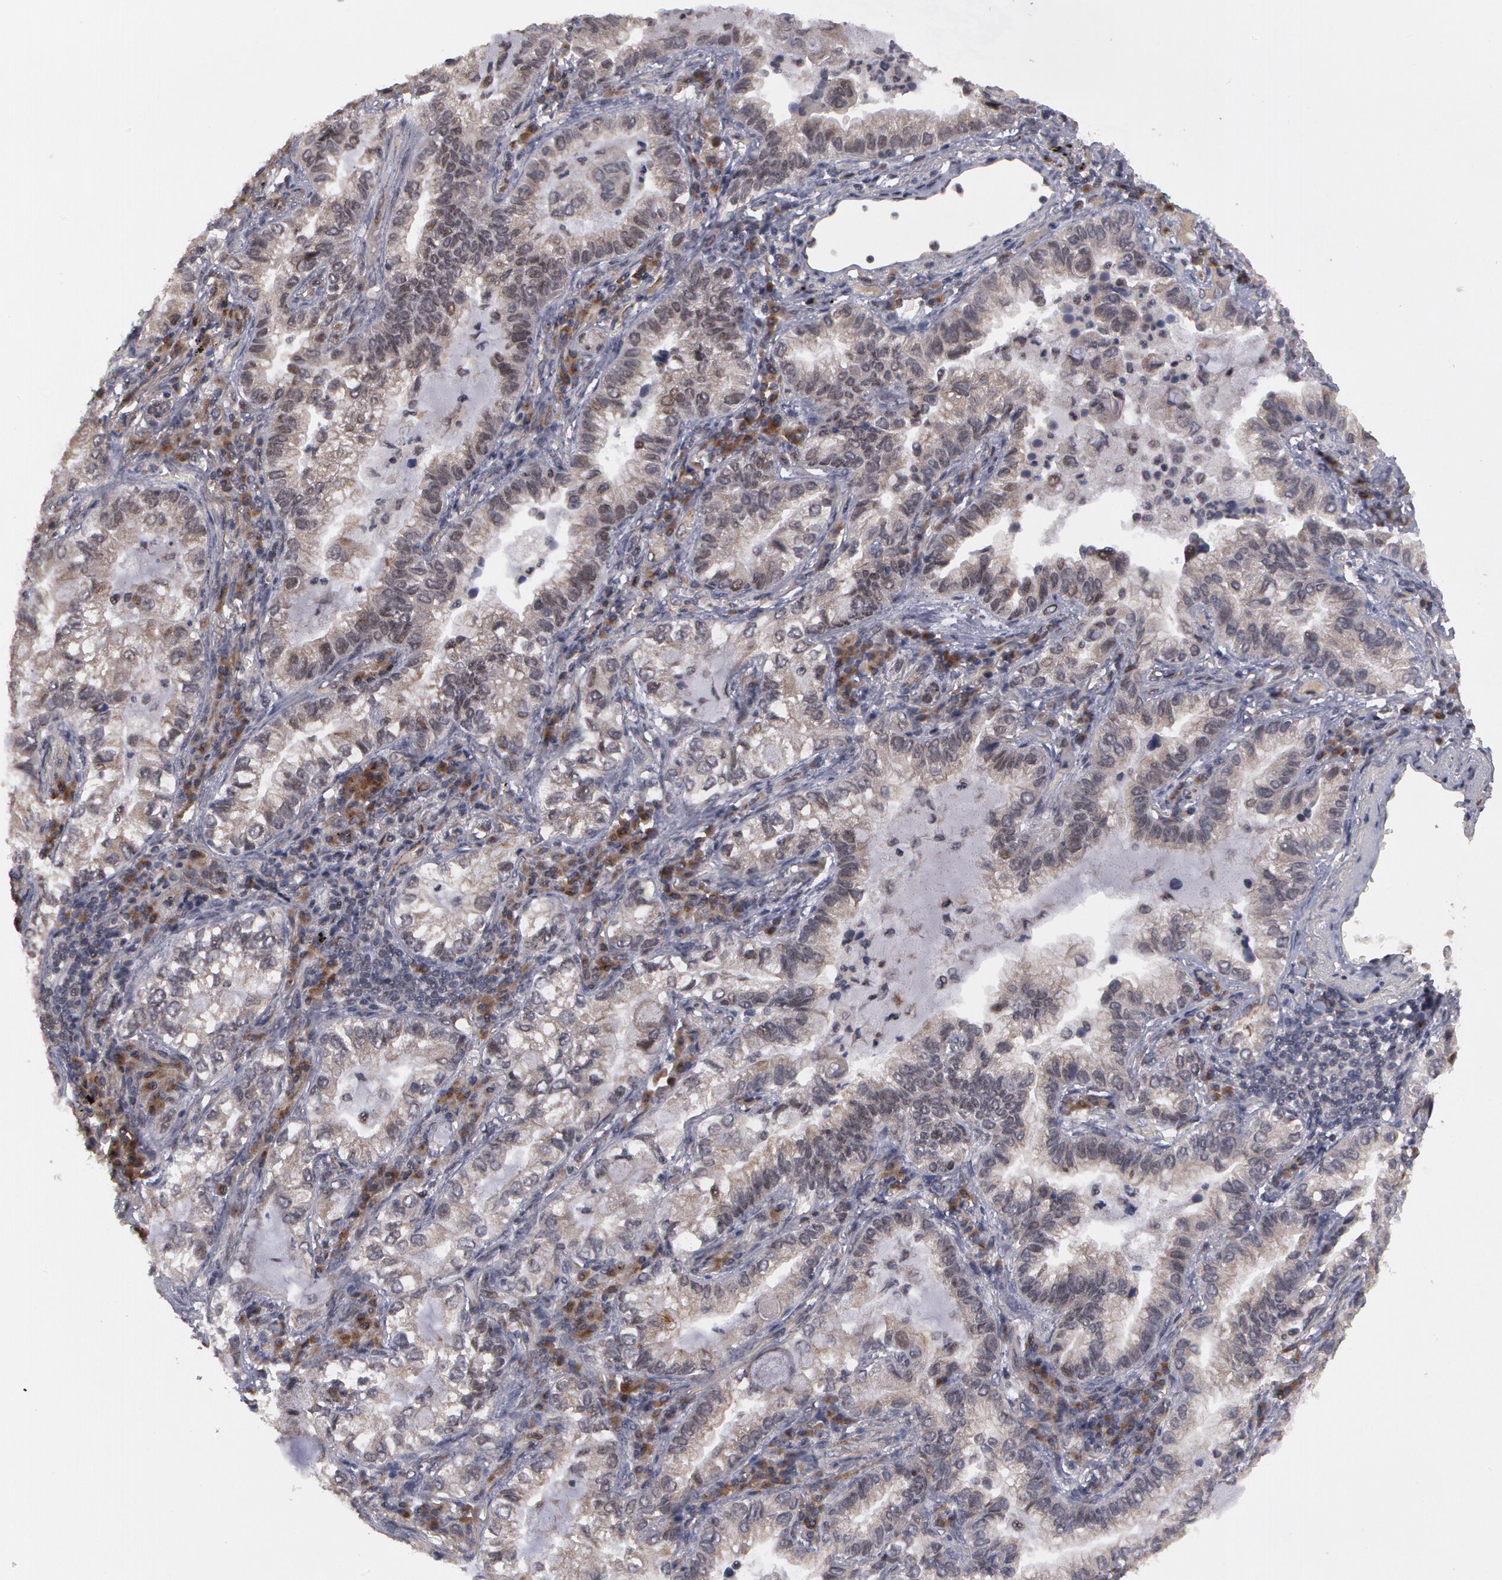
{"staining": {"intensity": "negative", "quantity": "none", "location": "none"}, "tissue": "lung cancer", "cell_type": "Tumor cells", "image_type": "cancer", "snomed": [{"axis": "morphology", "description": "Adenocarcinoma, NOS"}, {"axis": "topography", "description": "Lung"}], "caption": "An IHC photomicrograph of lung cancer (adenocarcinoma) is shown. There is no staining in tumor cells of lung cancer (adenocarcinoma).", "gene": "STX5", "patient": {"sex": "female", "age": 50}}